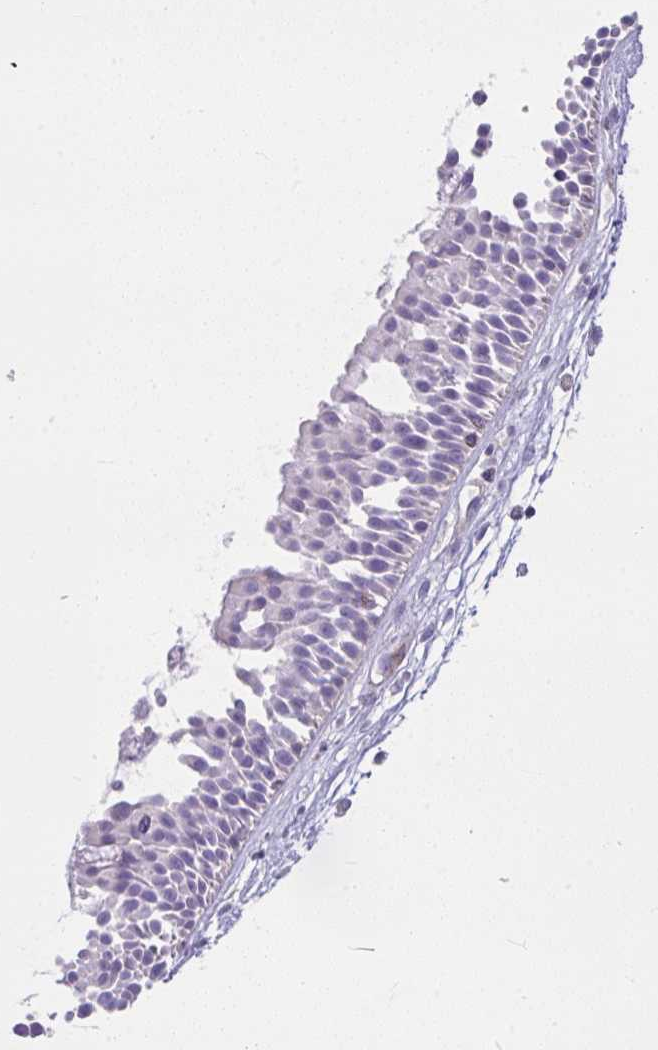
{"staining": {"intensity": "negative", "quantity": "none", "location": "none"}, "tissue": "nasopharynx", "cell_type": "Respiratory epithelial cells", "image_type": "normal", "snomed": [{"axis": "morphology", "description": "Normal tissue, NOS"}, {"axis": "topography", "description": "Nasopharynx"}], "caption": "DAB (3,3'-diaminobenzidine) immunohistochemical staining of unremarkable nasopharynx displays no significant staining in respiratory epithelial cells.", "gene": "CDRT15", "patient": {"sex": "male", "age": 56}}